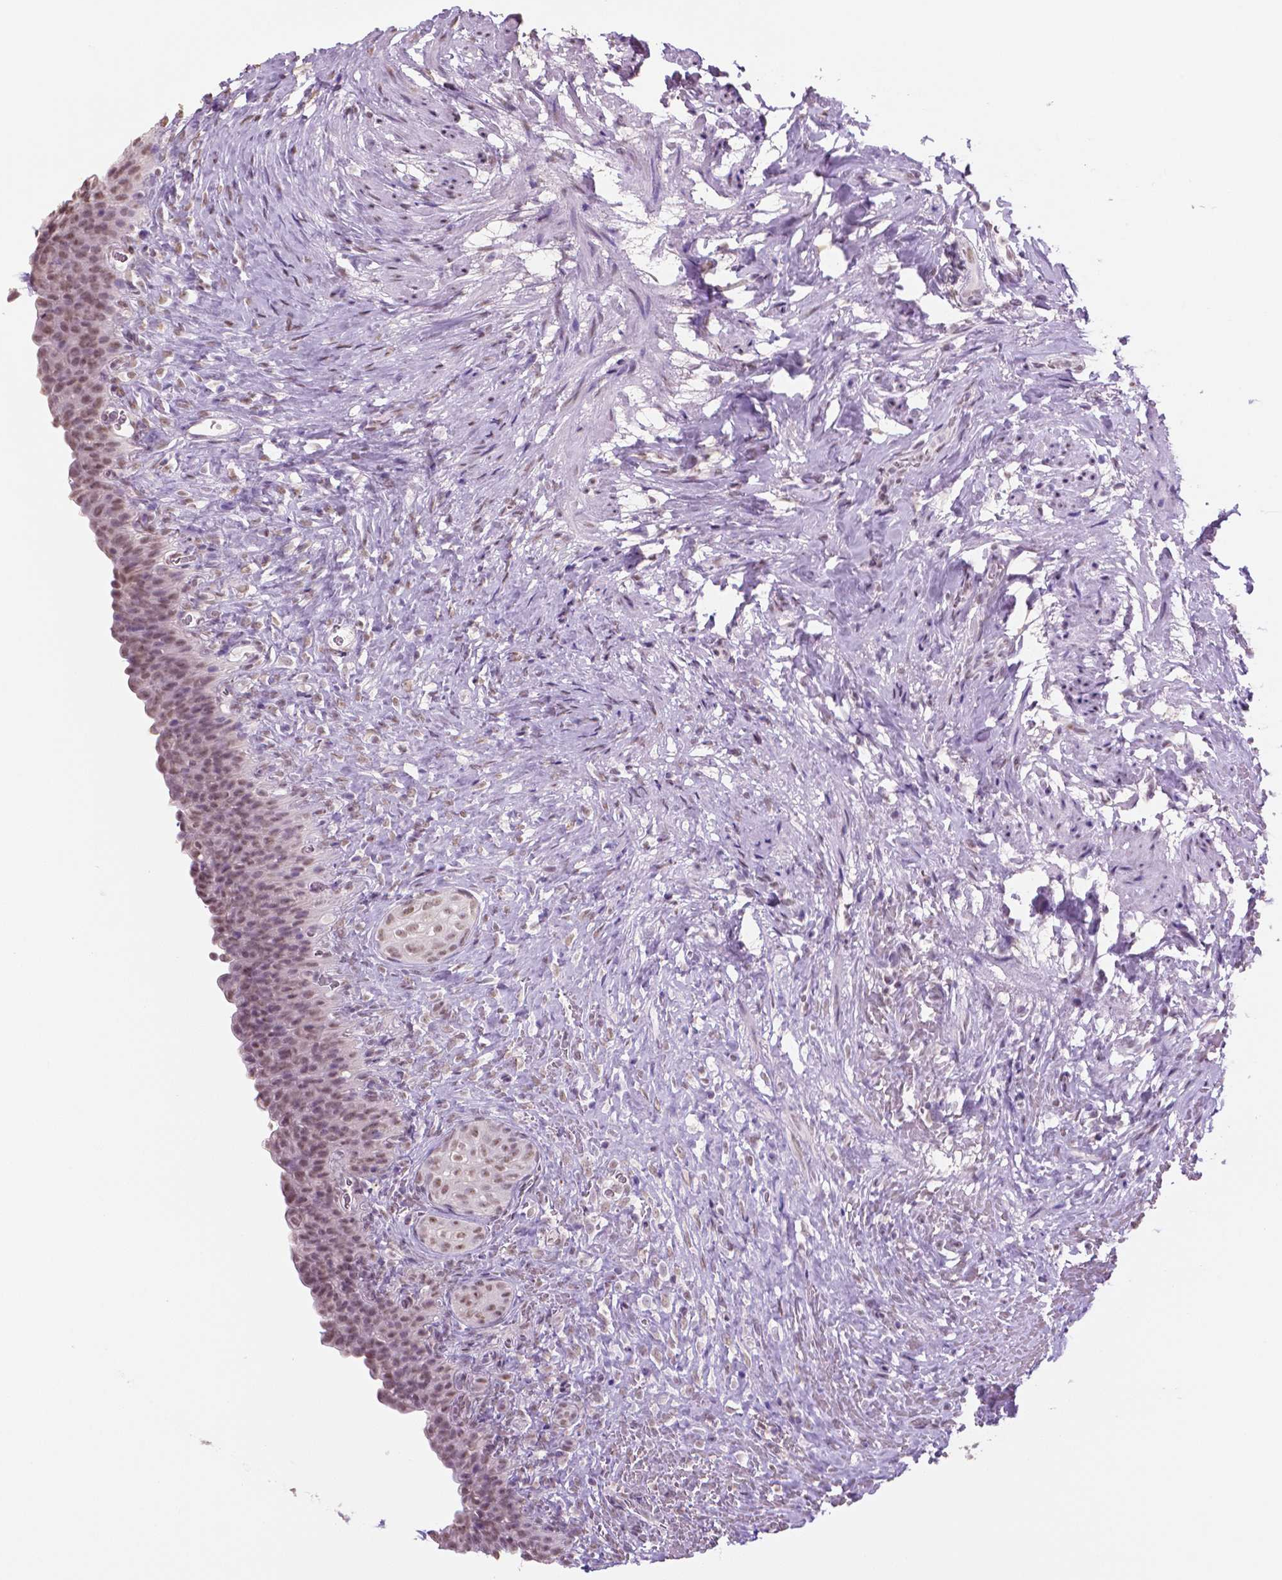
{"staining": {"intensity": "weak", "quantity": "25%-75%", "location": "nuclear"}, "tissue": "urinary bladder", "cell_type": "Urothelial cells", "image_type": "normal", "snomed": [{"axis": "morphology", "description": "Normal tissue, NOS"}, {"axis": "topography", "description": "Urinary bladder"}, {"axis": "topography", "description": "Prostate"}], "caption": "The image shows staining of normal urinary bladder, revealing weak nuclear protein positivity (brown color) within urothelial cells.", "gene": "IGF2BP1", "patient": {"sex": "male", "age": 76}}